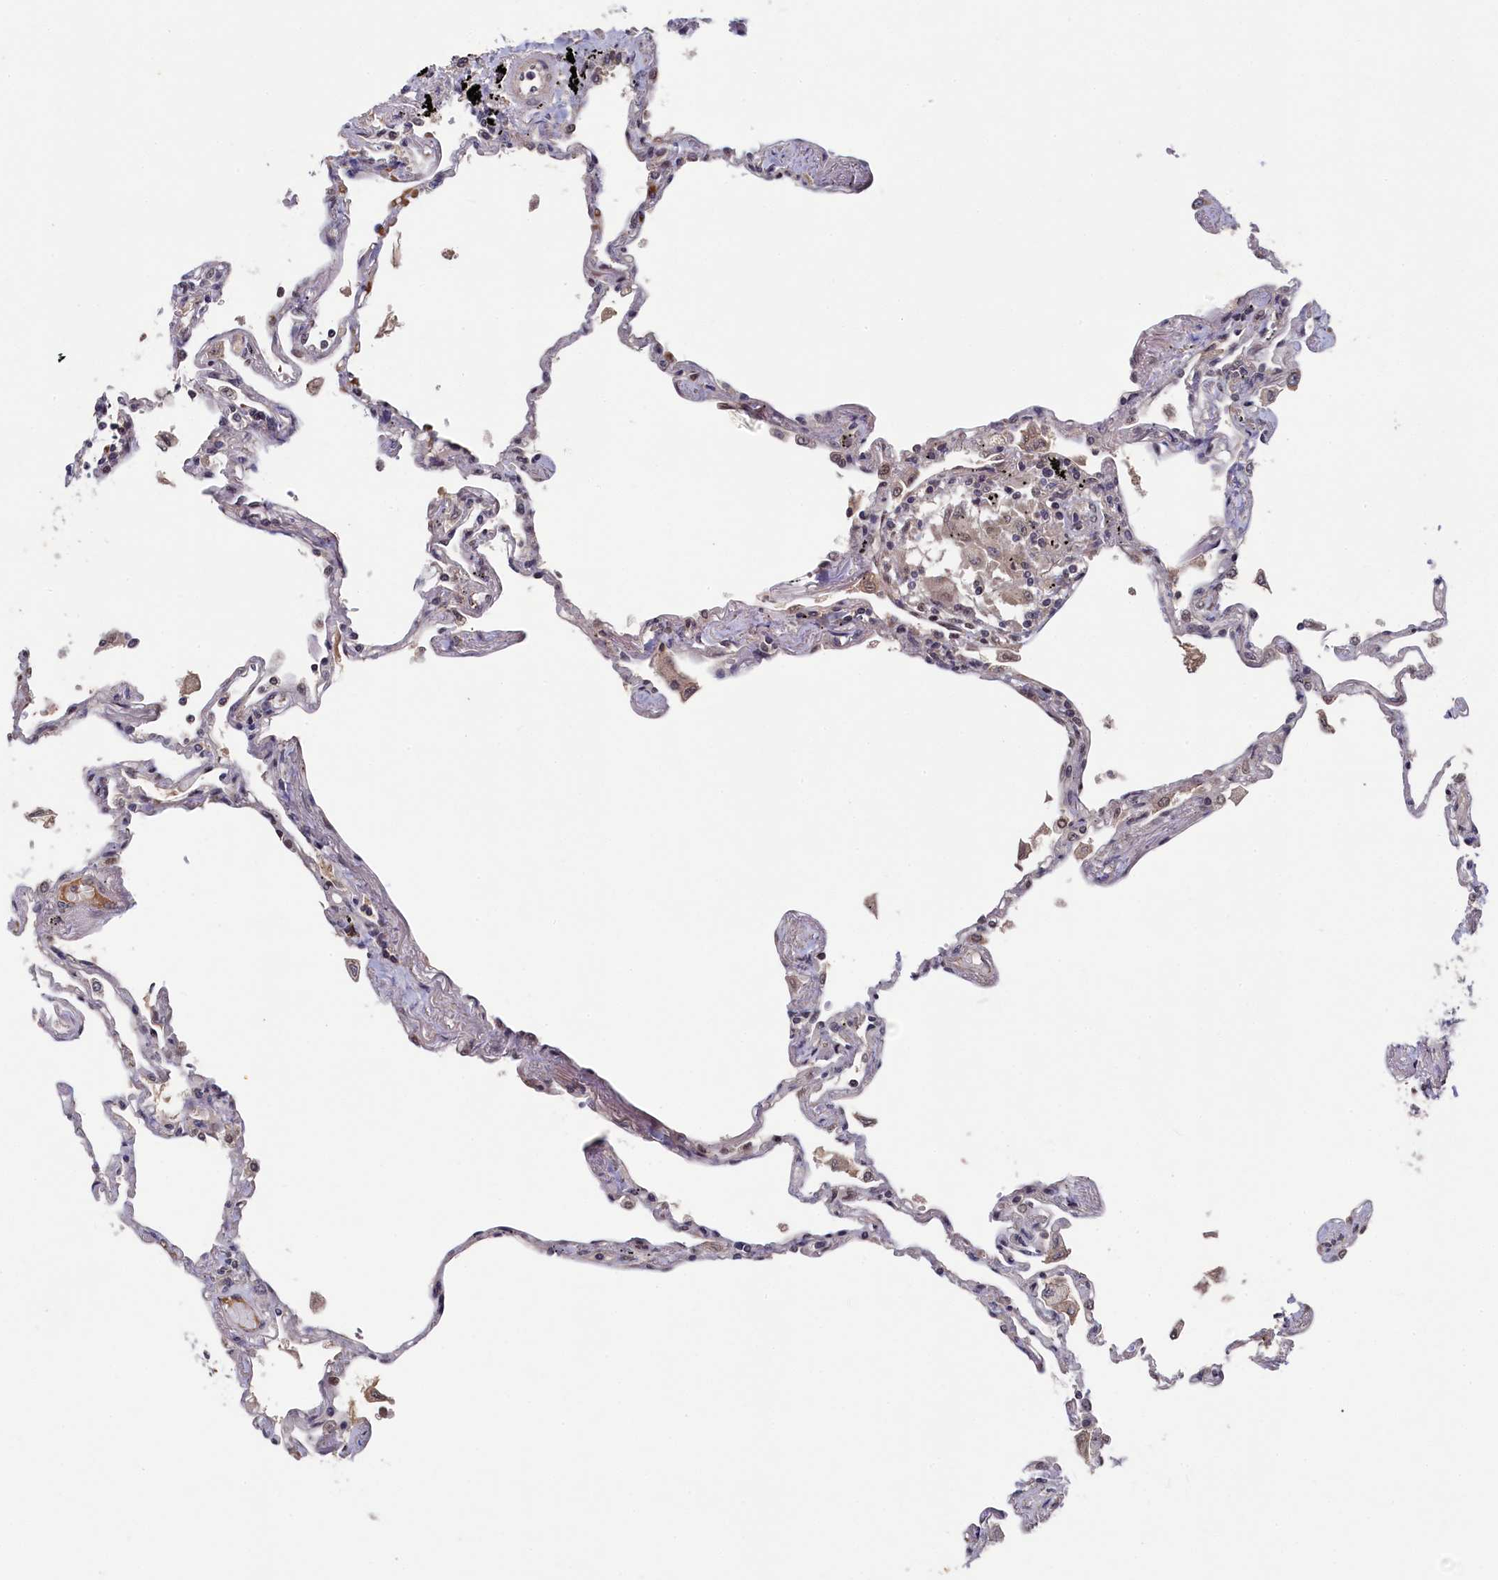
{"staining": {"intensity": "negative", "quantity": "none", "location": "none"}, "tissue": "lung", "cell_type": "Alveolar cells", "image_type": "normal", "snomed": [{"axis": "morphology", "description": "Normal tissue, NOS"}, {"axis": "topography", "description": "Lung"}], "caption": "The immunohistochemistry micrograph has no significant staining in alveolar cells of lung.", "gene": "CLPX", "patient": {"sex": "female", "age": 67}}